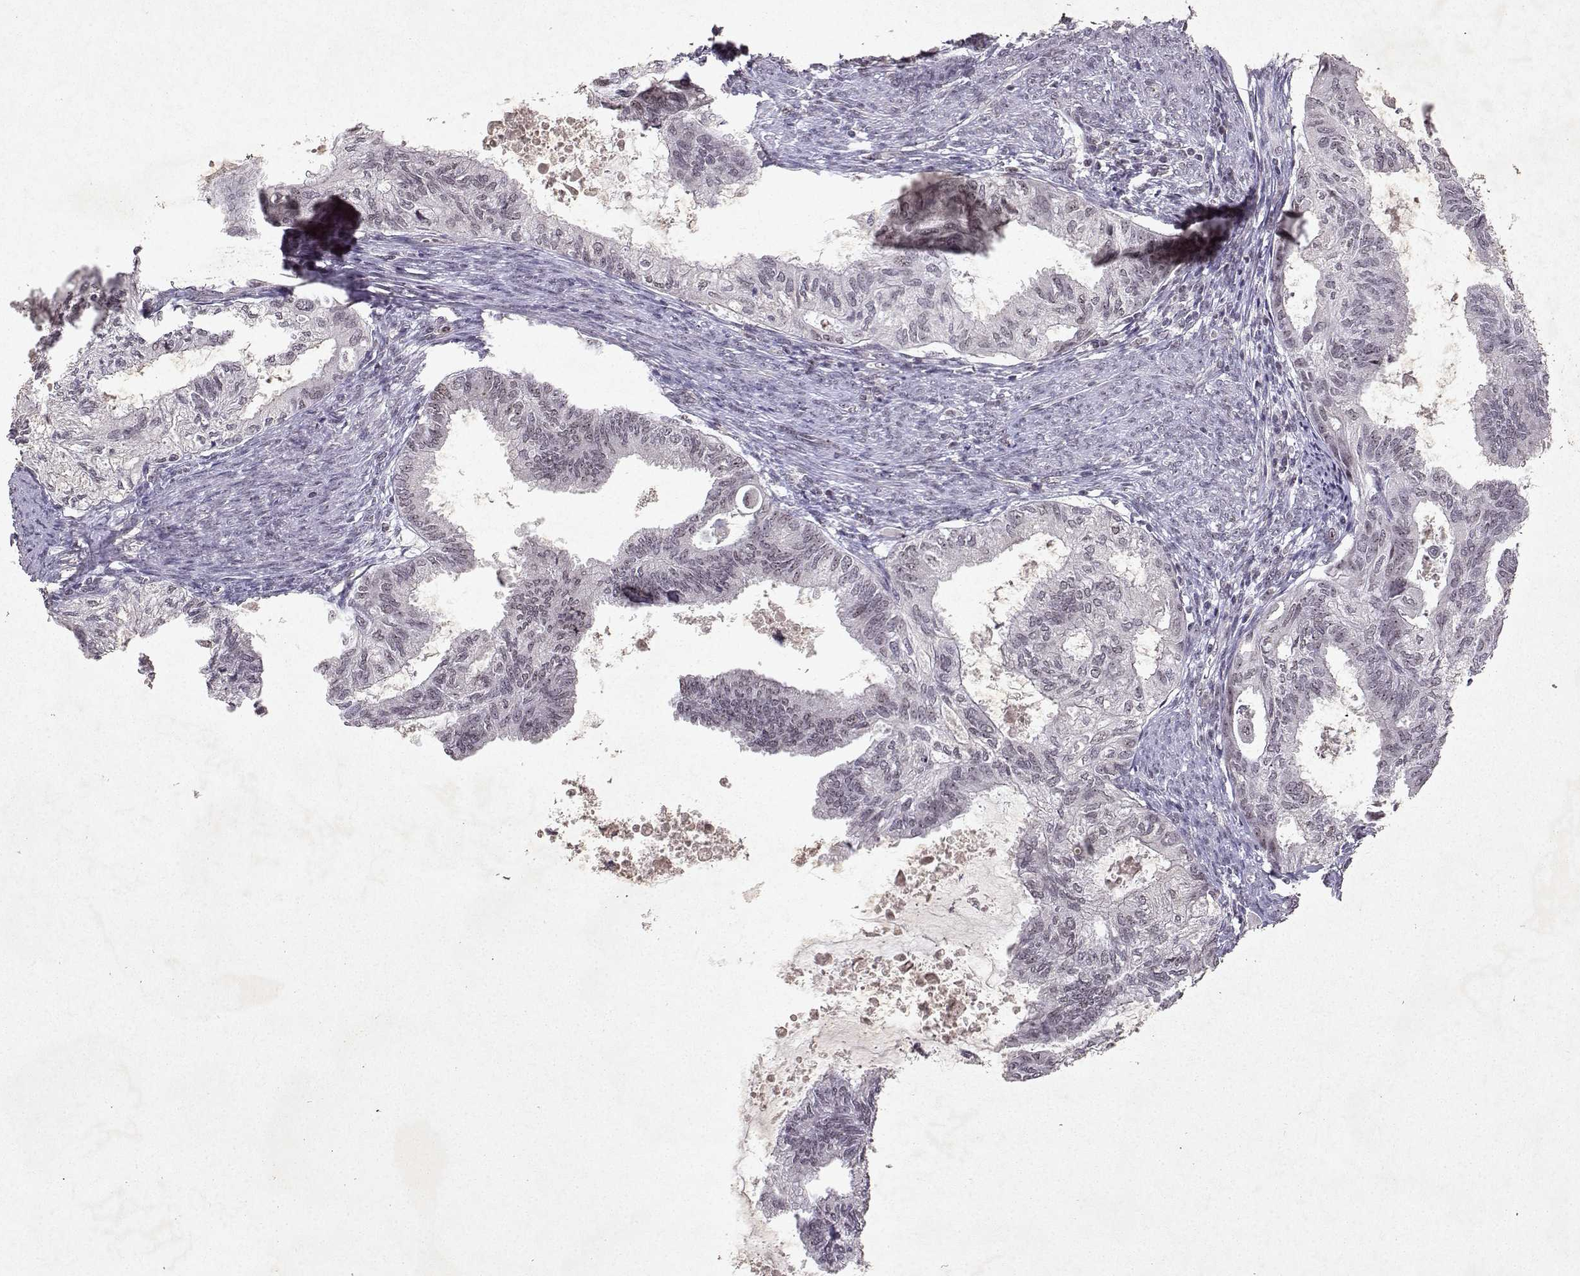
{"staining": {"intensity": "weak", "quantity": "<25%", "location": "nuclear"}, "tissue": "endometrial cancer", "cell_type": "Tumor cells", "image_type": "cancer", "snomed": [{"axis": "morphology", "description": "Adenocarcinoma, NOS"}, {"axis": "topography", "description": "Endometrium"}], "caption": "Immunohistochemical staining of endometrial cancer (adenocarcinoma) reveals no significant positivity in tumor cells. The staining was performed using DAB to visualize the protein expression in brown, while the nuclei were stained in blue with hematoxylin (Magnification: 20x).", "gene": "DDX56", "patient": {"sex": "female", "age": 86}}